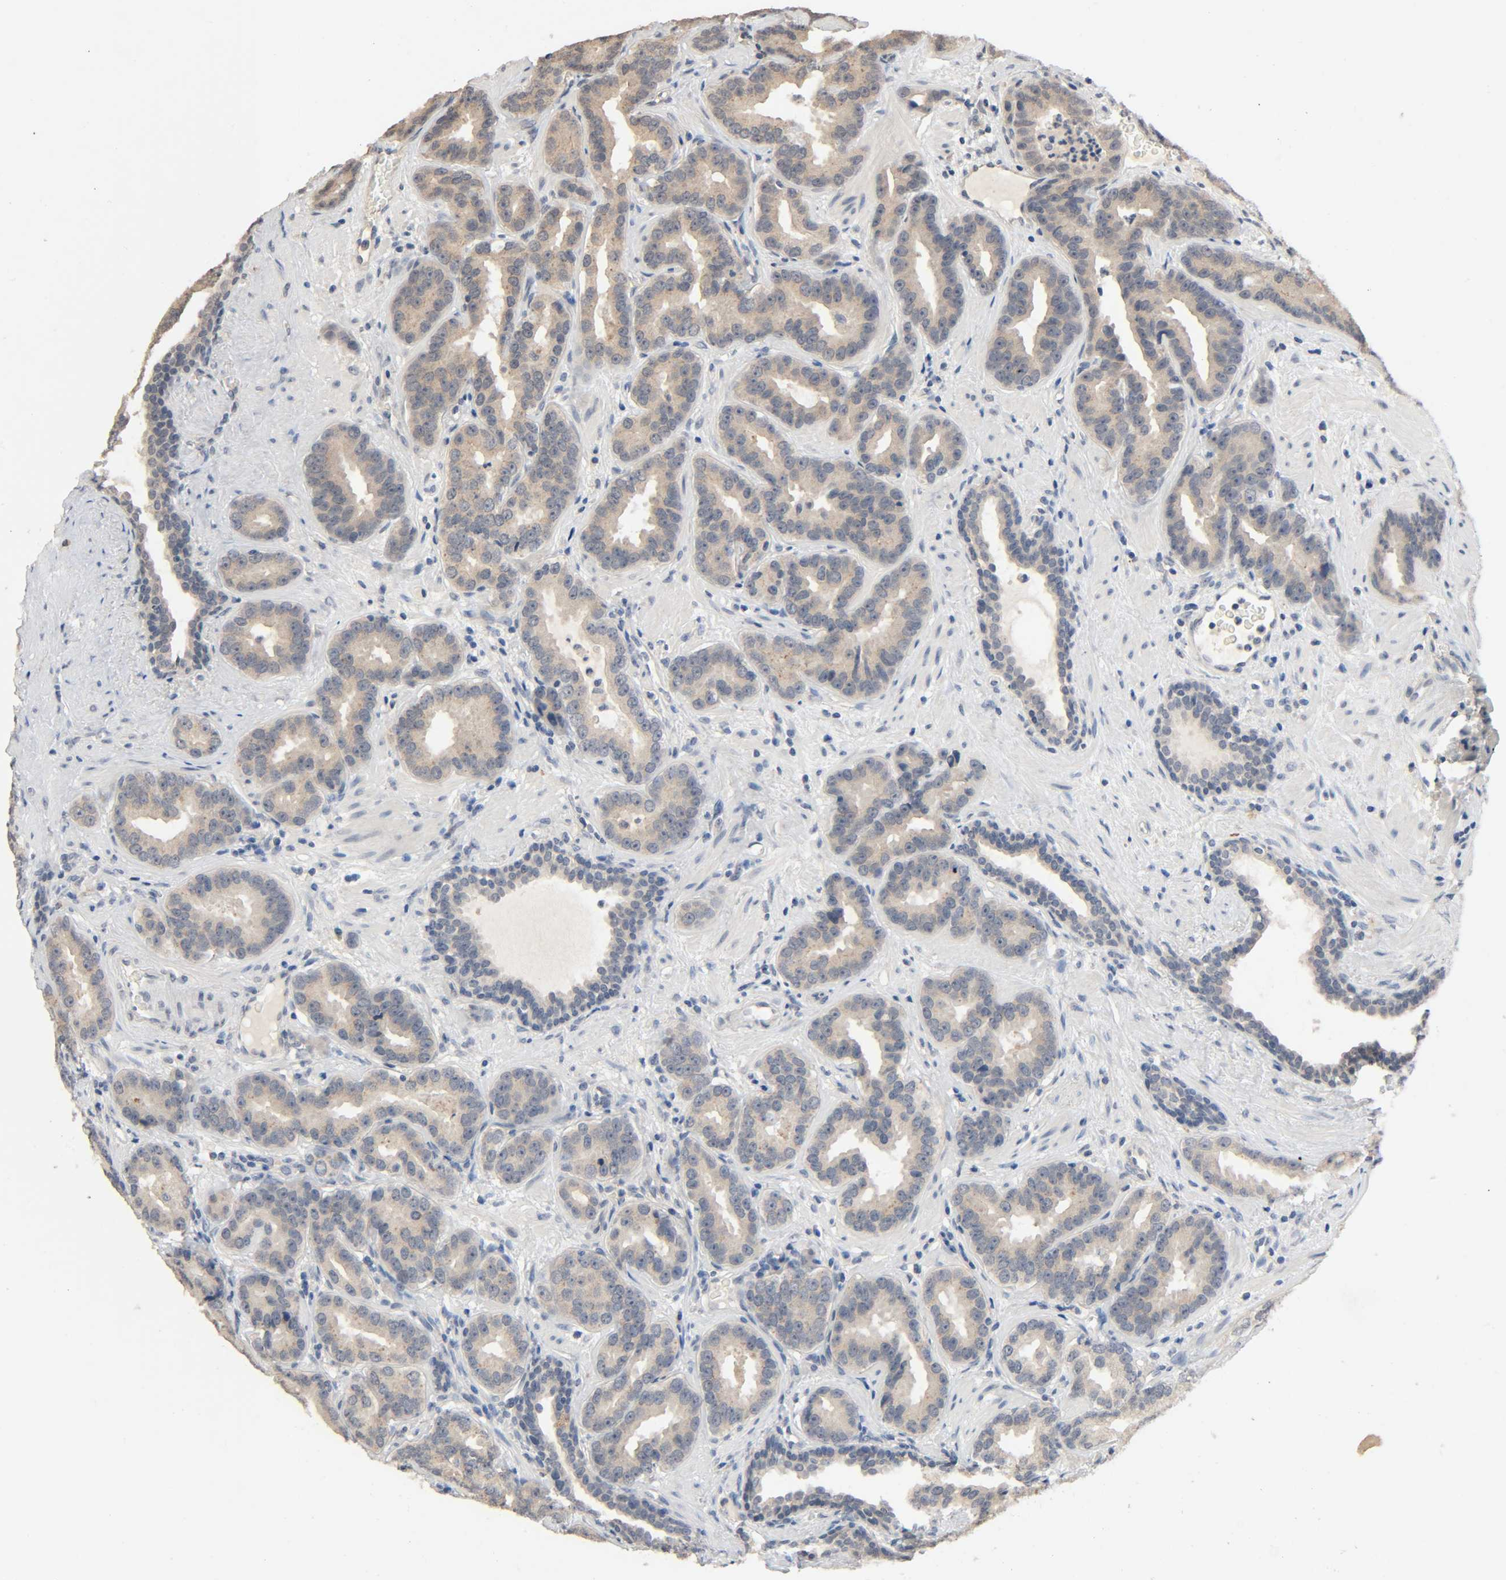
{"staining": {"intensity": "weak", "quantity": ">75%", "location": "cytoplasmic/membranous"}, "tissue": "prostate cancer", "cell_type": "Tumor cells", "image_type": "cancer", "snomed": [{"axis": "morphology", "description": "Adenocarcinoma, Low grade"}, {"axis": "topography", "description": "Prostate"}], "caption": "A low amount of weak cytoplasmic/membranous expression is identified in about >75% of tumor cells in prostate adenocarcinoma (low-grade) tissue. The staining is performed using DAB brown chromogen to label protein expression. The nuclei are counter-stained blue using hematoxylin.", "gene": "MAGEA8", "patient": {"sex": "male", "age": 59}}